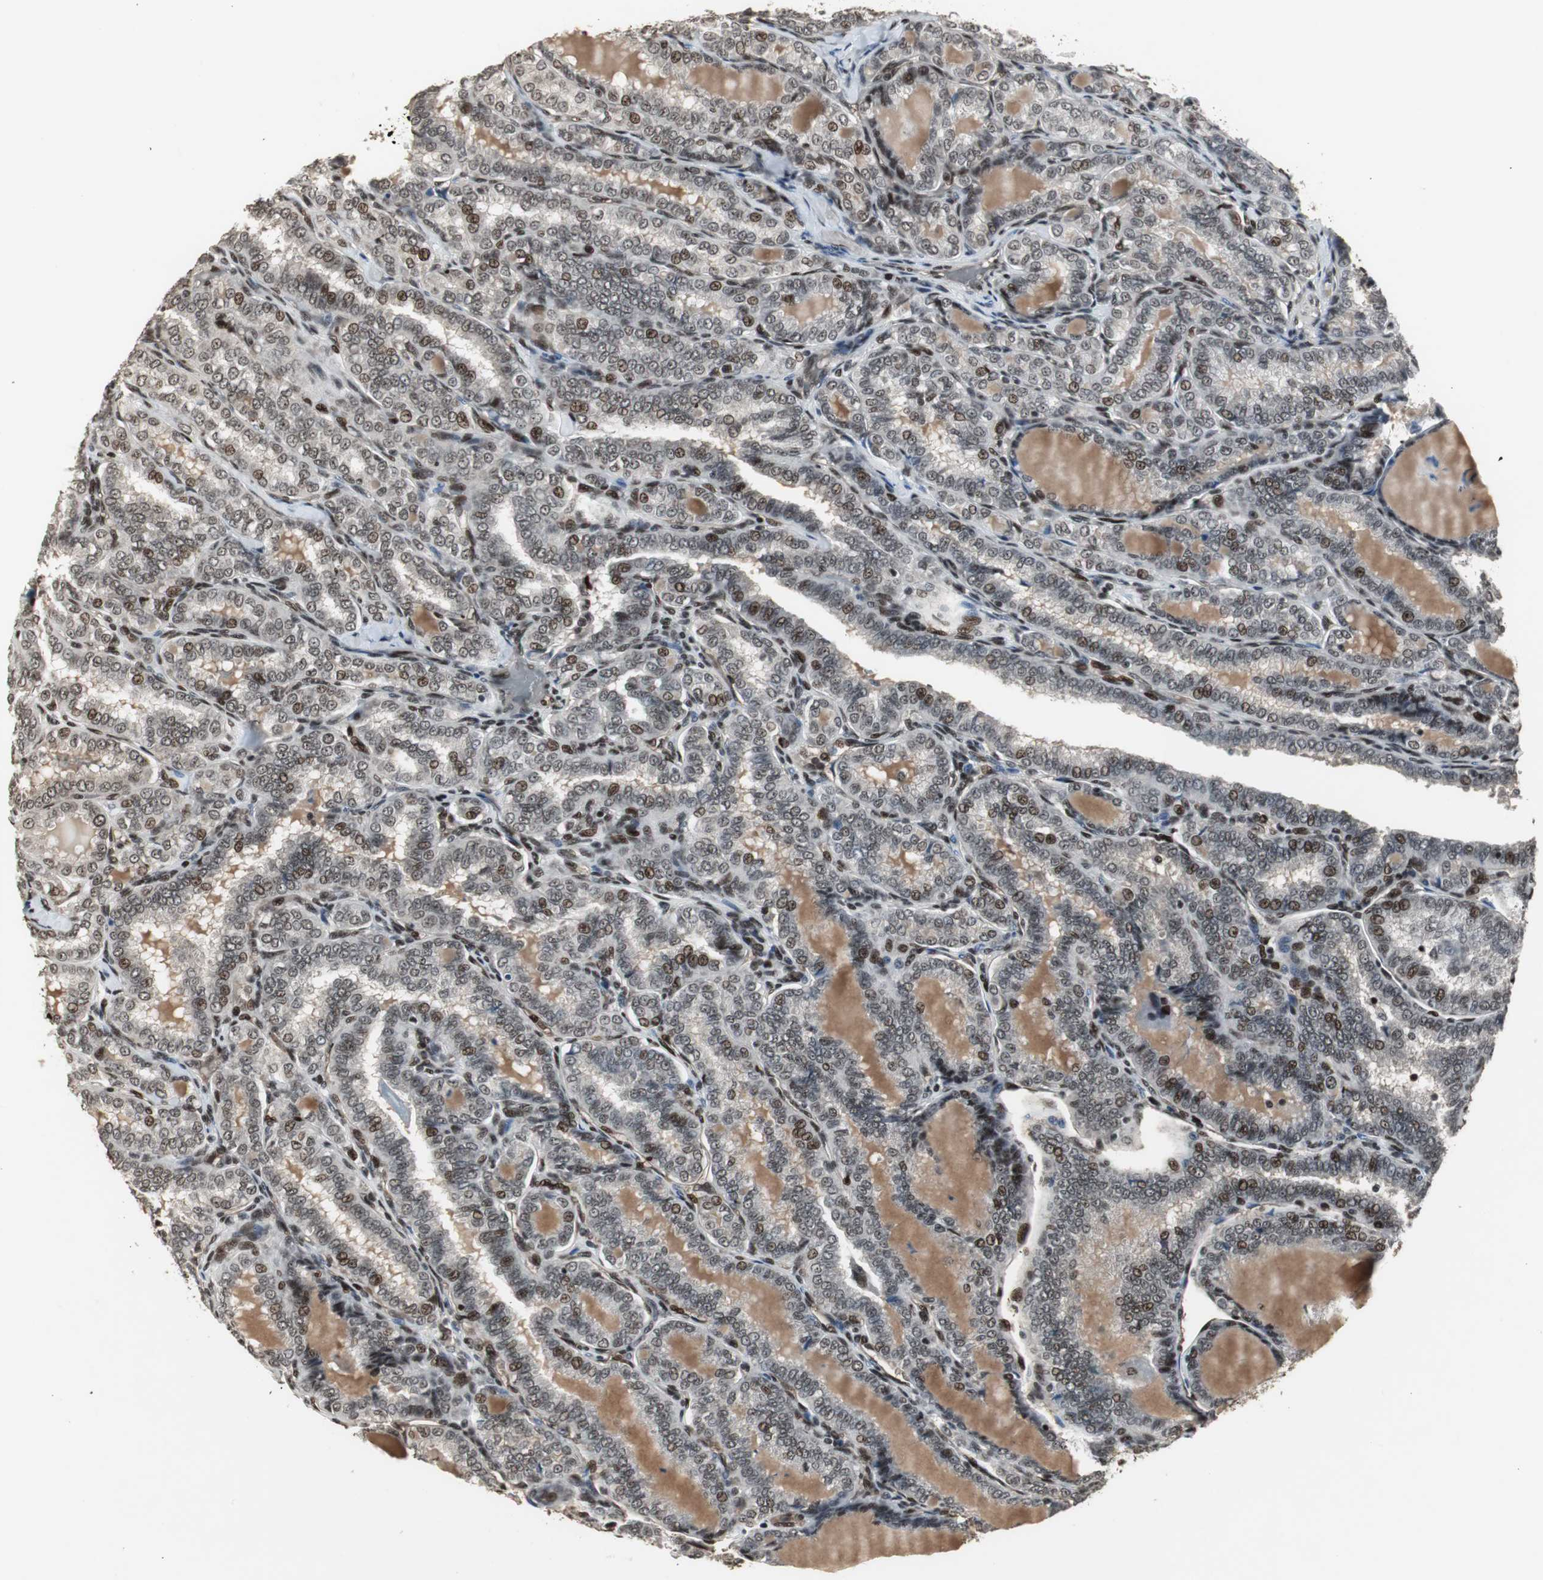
{"staining": {"intensity": "moderate", "quantity": "25%-75%", "location": "nuclear"}, "tissue": "thyroid cancer", "cell_type": "Tumor cells", "image_type": "cancer", "snomed": [{"axis": "morphology", "description": "Papillary adenocarcinoma, NOS"}, {"axis": "topography", "description": "Thyroid gland"}], "caption": "An image of human thyroid cancer (papillary adenocarcinoma) stained for a protein displays moderate nuclear brown staining in tumor cells. (DAB (3,3'-diaminobenzidine) IHC, brown staining for protein, blue staining for nuclei).", "gene": "TAF5", "patient": {"sex": "female", "age": 30}}